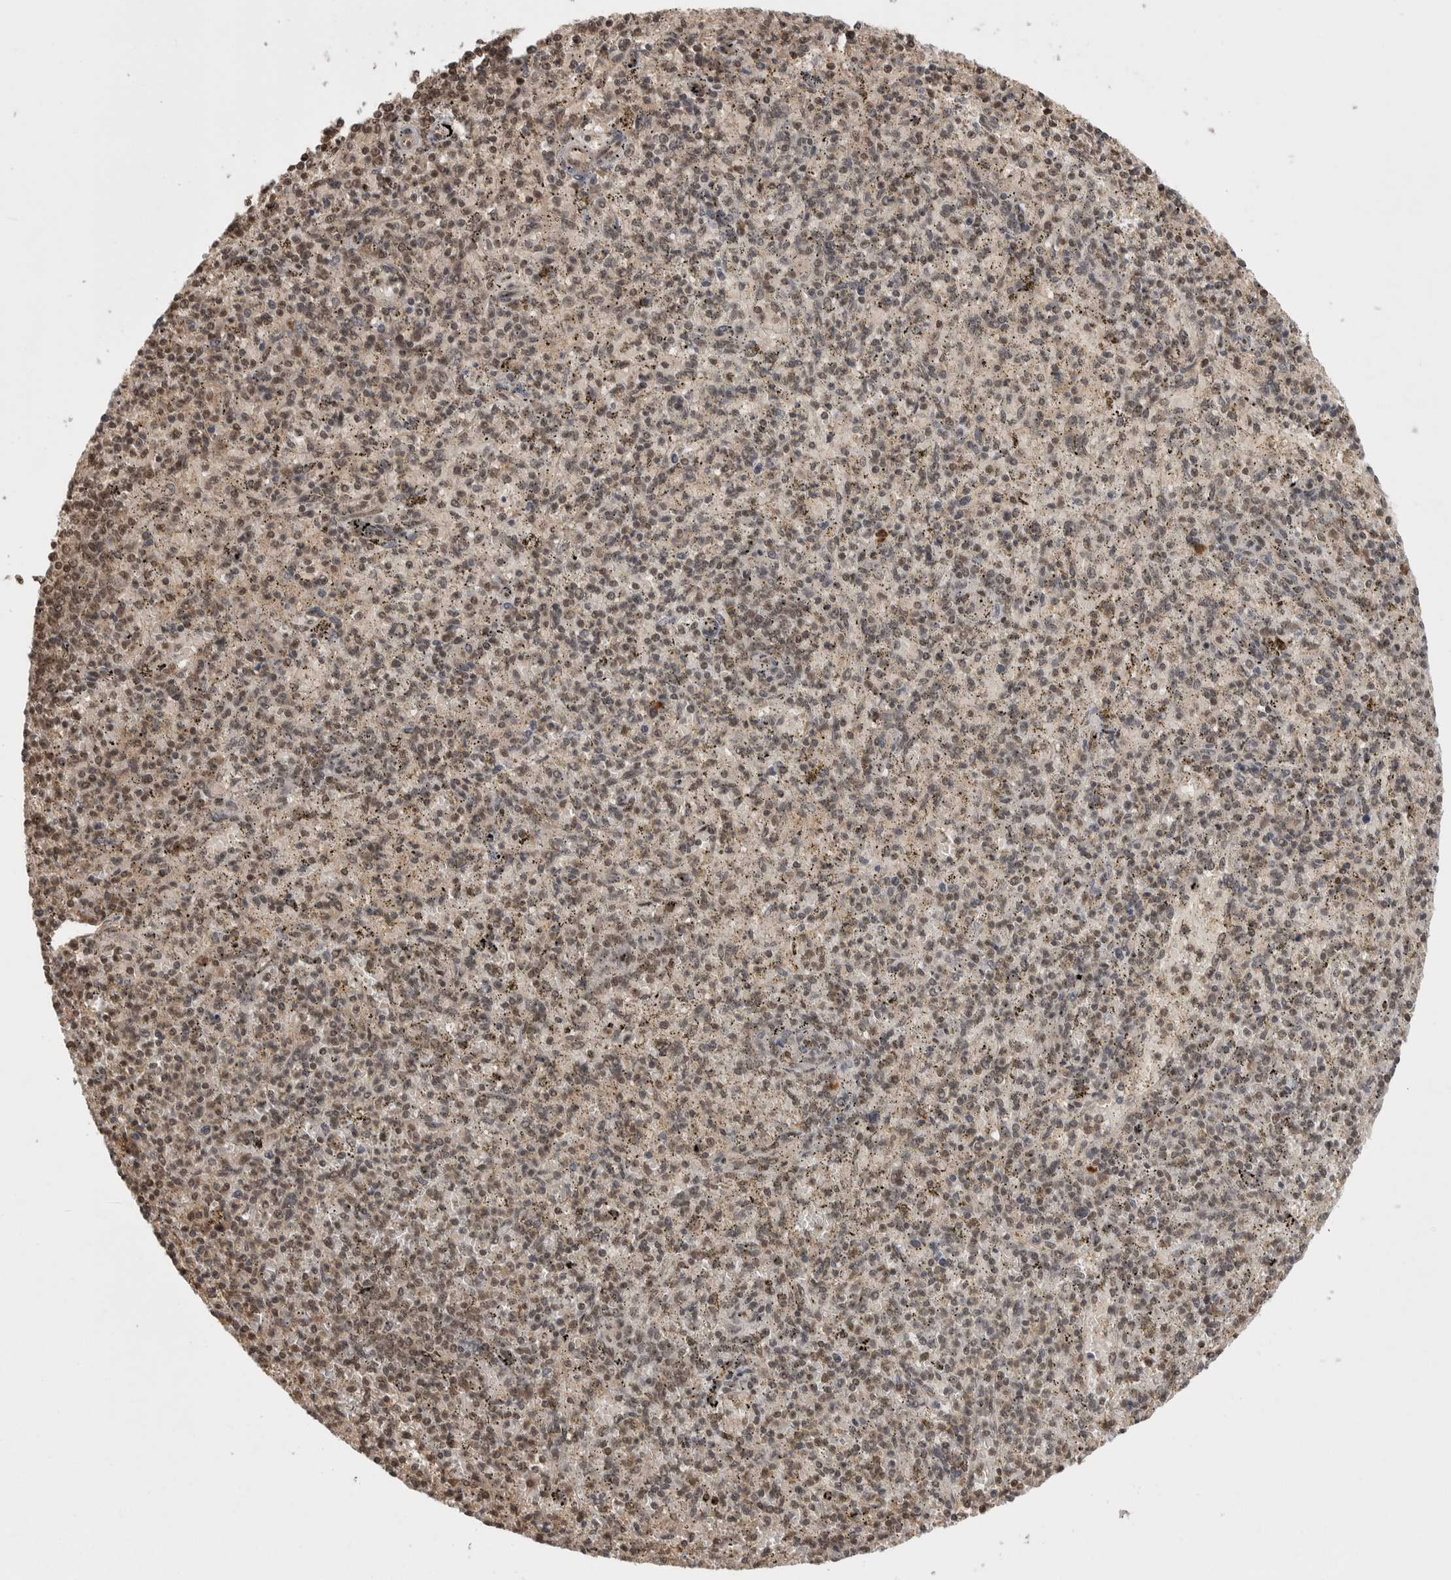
{"staining": {"intensity": "weak", "quantity": ">75%", "location": "nuclear"}, "tissue": "spleen", "cell_type": "Cells in red pulp", "image_type": "normal", "snomed": [{"axis": "morphology", "description": "Normal tissue, NOS"}, {"axis": "topography", "description": "Spleen"}], "caption": "Immunohistochemistry (IHC) photomicrograph of benign spleen: human spleen stained using immunohistochemistry (IHC) reveals low levels of weak protein expression localized specifically in the nuclear of cells in red pulp, appearing as a nuclear brown color.", "gene": "ZNF592", "patient": {"sex": "male", "age": 72}}